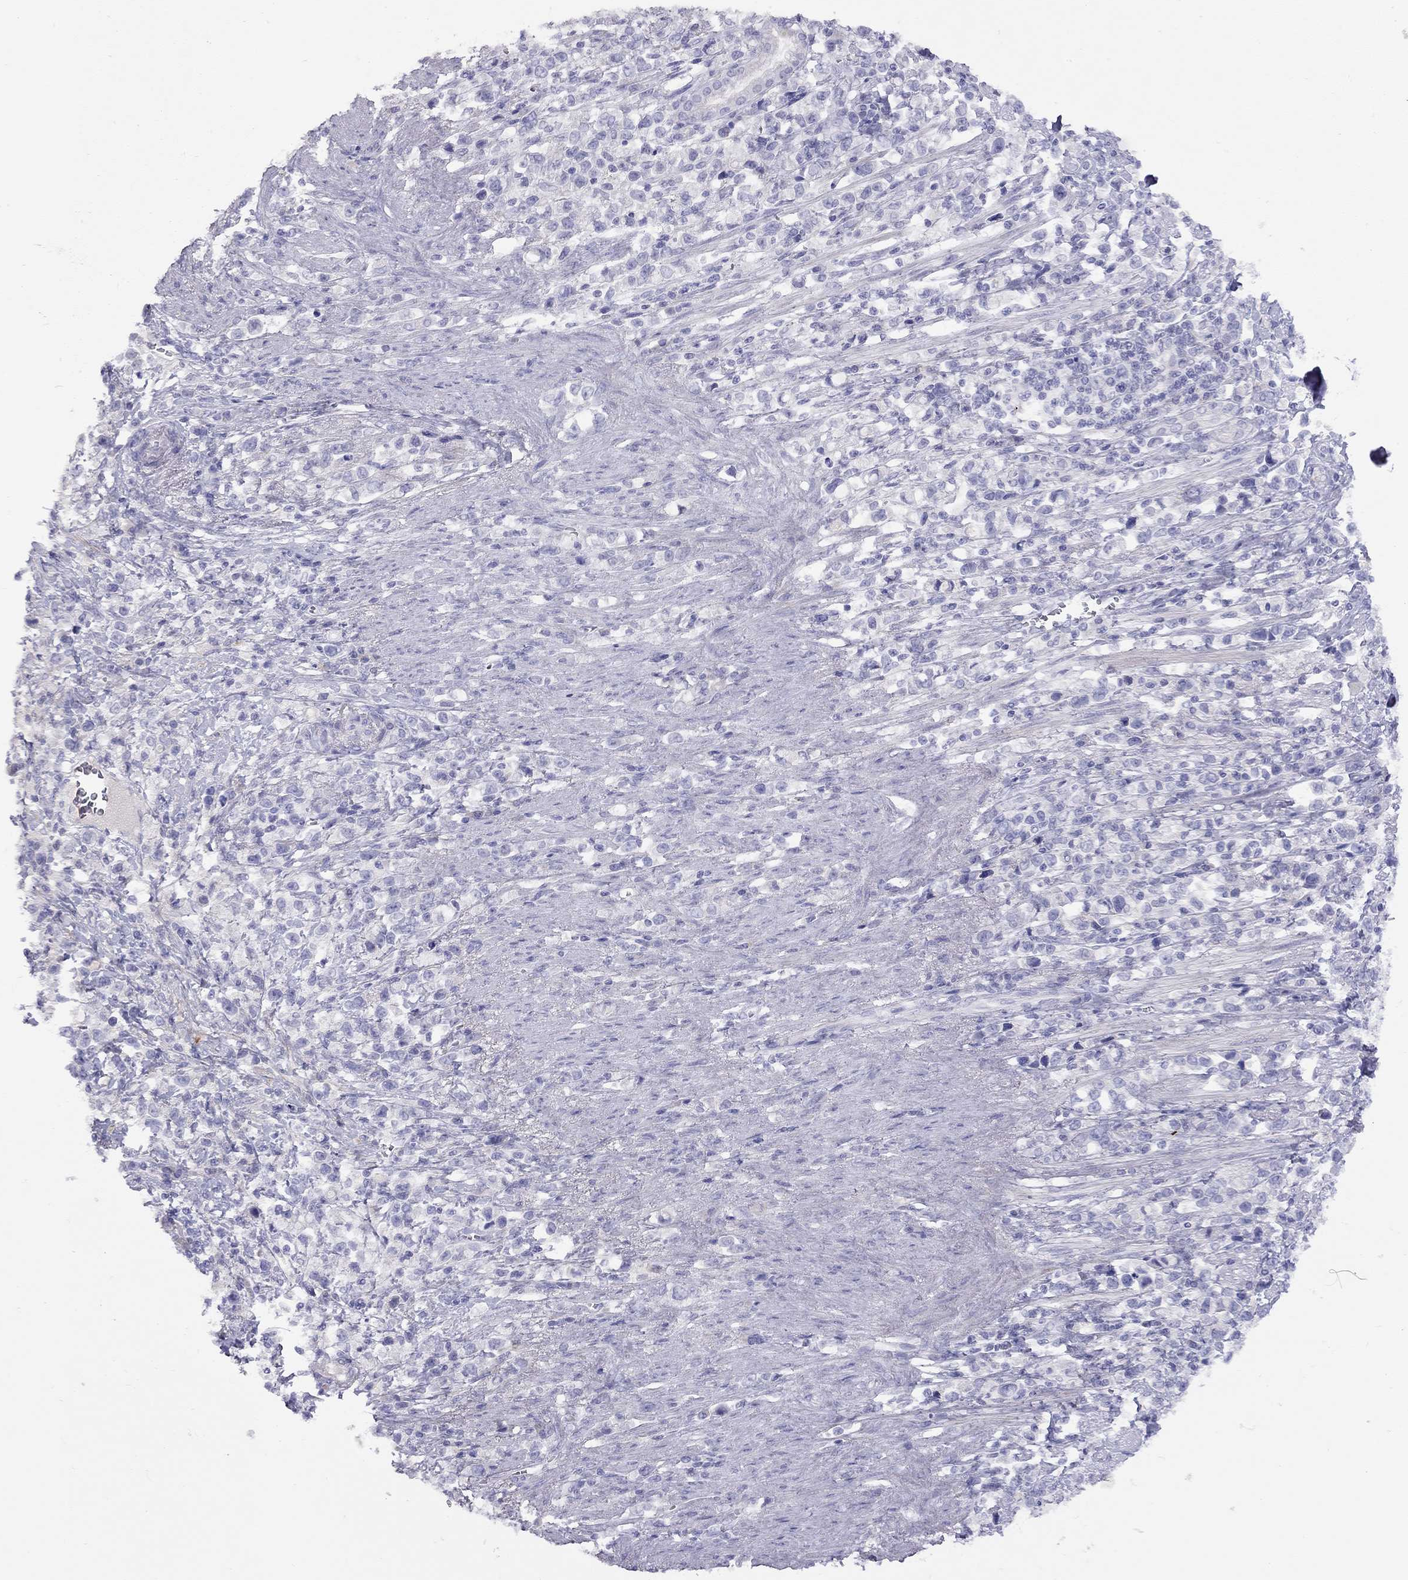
{"staining": {"intensity": "negative", "quantity": "none", "location": "none"}, "tissue": "stomach cancer", "cell_type": "Tumor cells", "image_type": "cancer", "snomed": [{"axis": "morphology", "description": "Adenocarcinoma, NOS"}, {"axis": "topography", "description": "Stomach"}], "caption": "The photomicrograph shows no significant expression in tumor cells of stomach adenocarcinoma.", "gene": "CPNE4", "patient": {"sex": "male", "age": 63}}